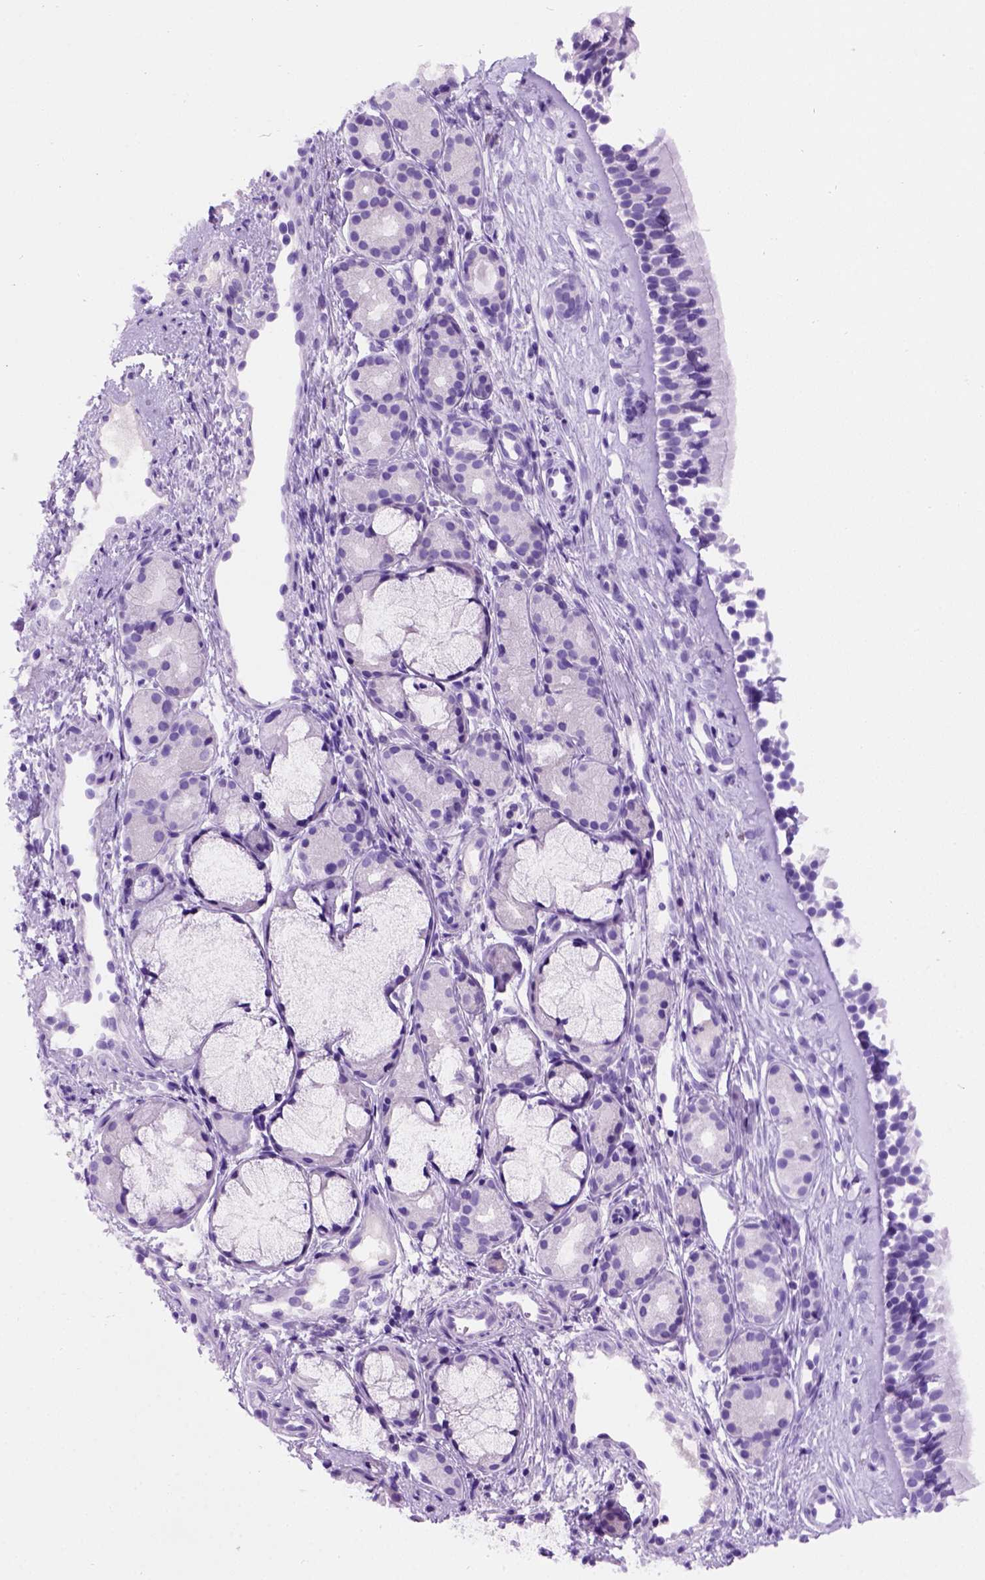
{"staining": {"intensity": "negative", "quantity": "none", "location": "none"}, "tissue": "nasopharynx", "cell_type": "Respiratory epithelial cells", "image_type": "normal", "snomed": [{"axis": "morphology", "description": "Normal tissue, NOS"}, {"axis": "topography", "description": "Nasopharynx"}], "caption": "DAB immunohistochemical staining of benign human nasopharynx demonstrates no significant staining in respiratory epithelial cells. Brightfield microscopy of immunohistochemistry stained with DAB (3,3'-diaminobenzidine) (brown) and hematoxylin (blue), captured at high magnification.", "gene": "FAM81B", "patient": {"sex": "female", "age": 52}}